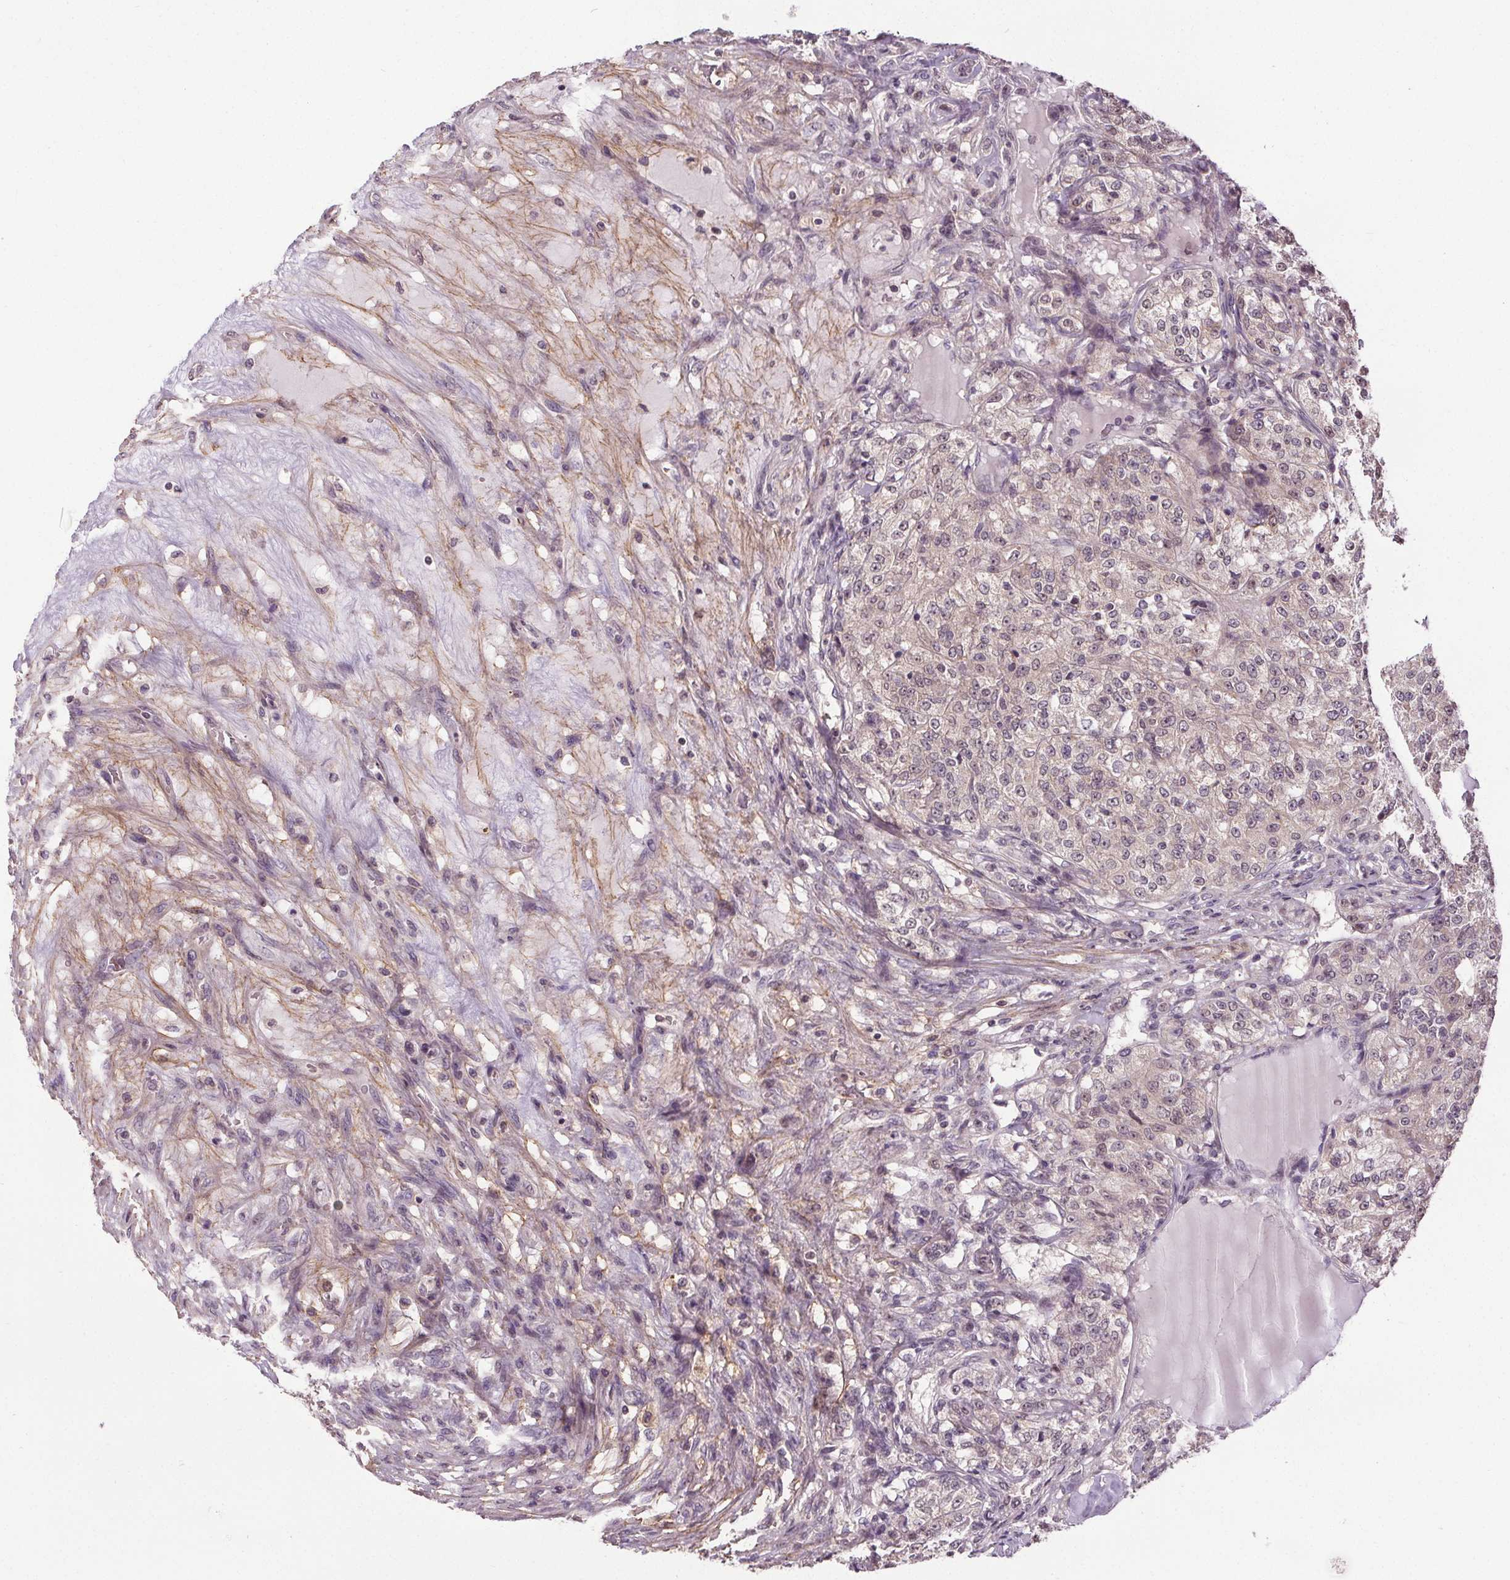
{"staining": {"intensity": "weak", "quantity": "<25%", "location": "nuclear"}, "tissue": "renal cancer", "cell_type": "Tumor cells", "image_type": "cancer", "snomed": [{"axis": "morphology", "description": "Adenocarcinoma, NOS"}, {"axis": "topography", "description": "Kidney"}], "caption": "Immunohistochemistry (IHC) of human adenocarcinoma (renal) exhibits no expression in tumor cells.", "gene": "KIAA0232", "patient": {"sex": "female", "age": 63}}